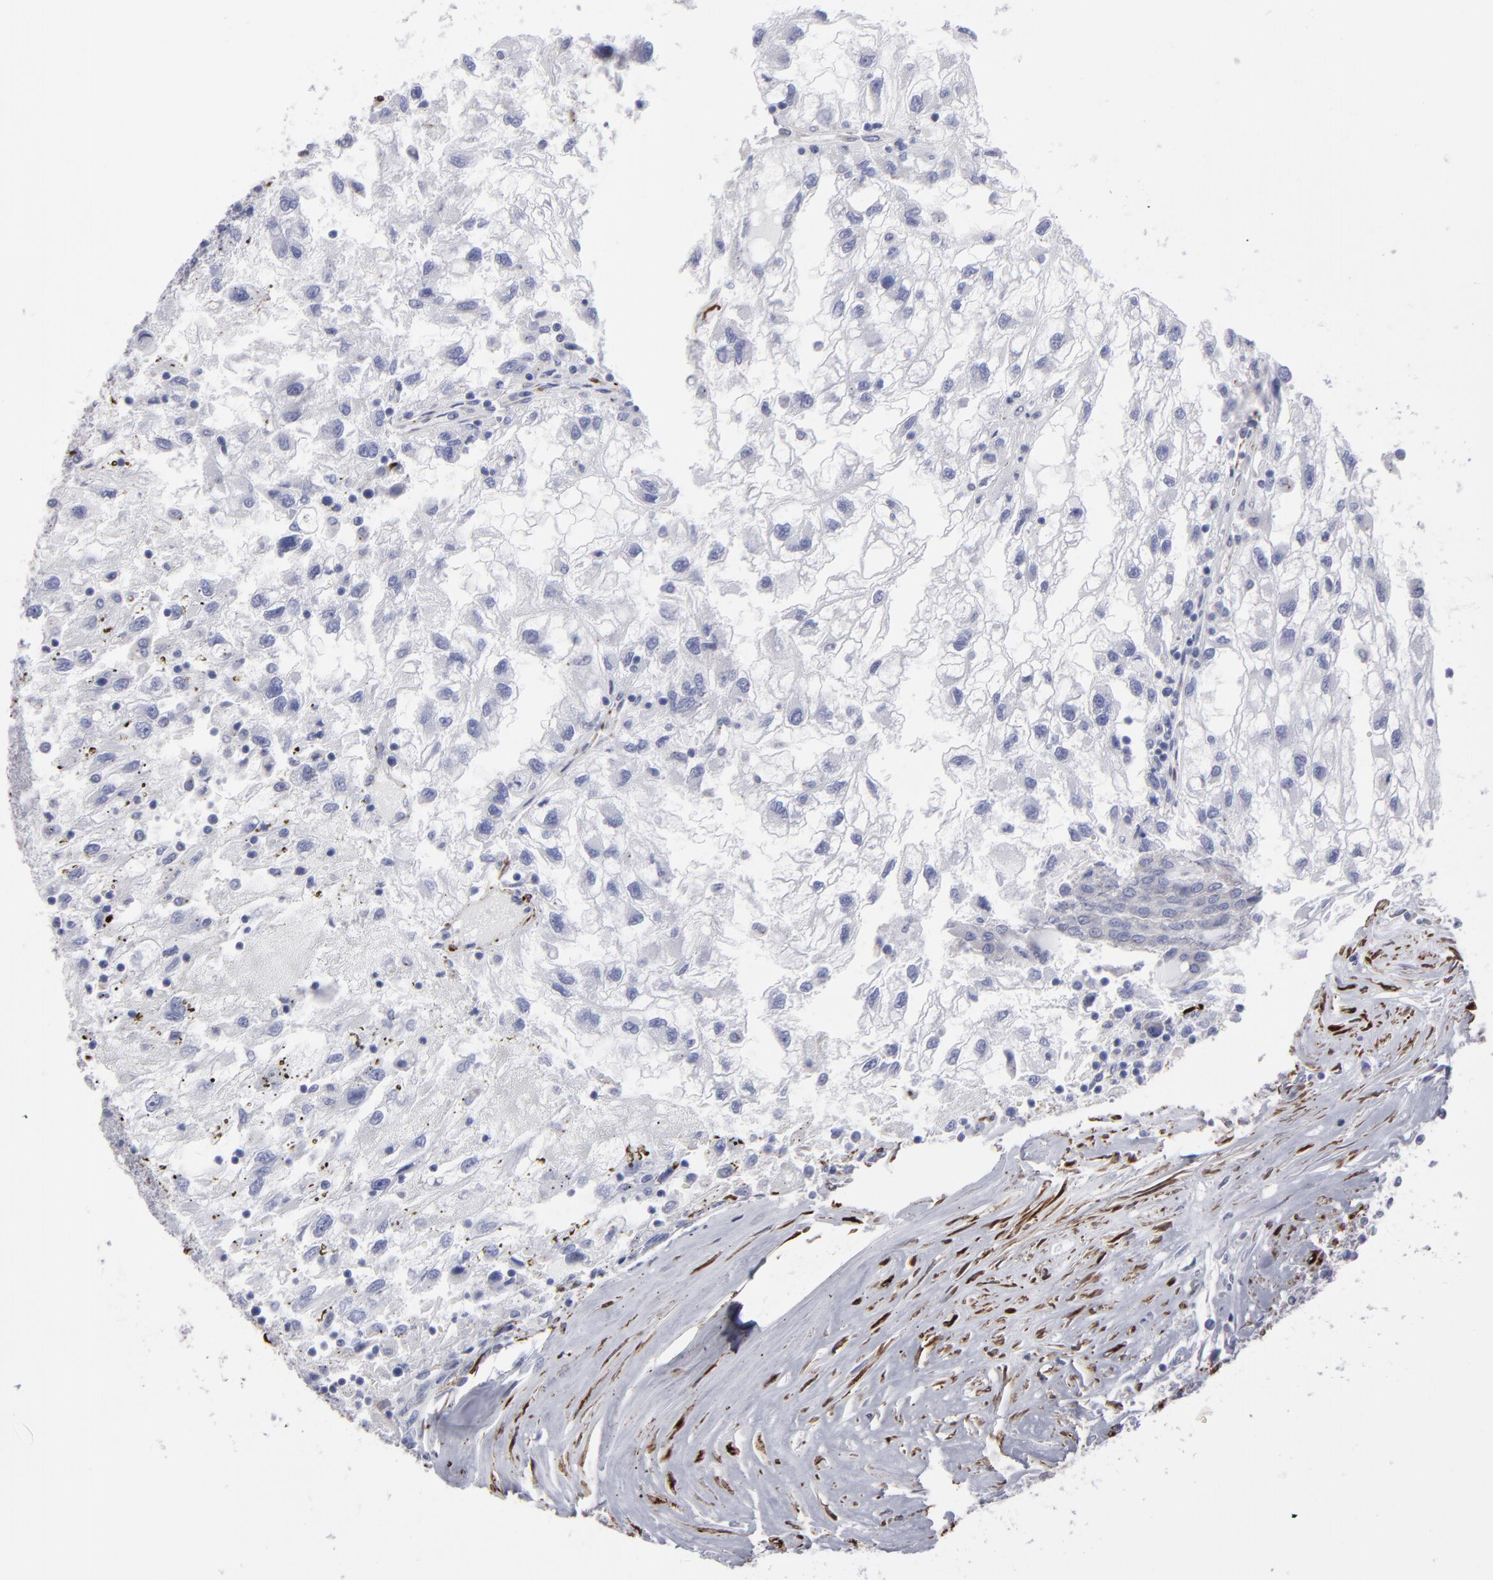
{"staining": {"intensity": "negative", "quantity": "none", "location": "none"}, "tissue": "renal cancer", "cell_type": "Tumor cells", "image_type": "cancer", "snomed": [{"axis": "morphology", "description": "Normal tissue, NOS"}, {"axis": "morphology", "description": "Adenocarcinoma, NOS"}, {"axis": "topography", "description": "Kidney"}], "caption": "Protein analysis of renal cancer (adenocarcinoma) shows no significant positivity in tumor cells.", "gene": "SLMAP", "patient": {"sex": "male", "age": 71}}